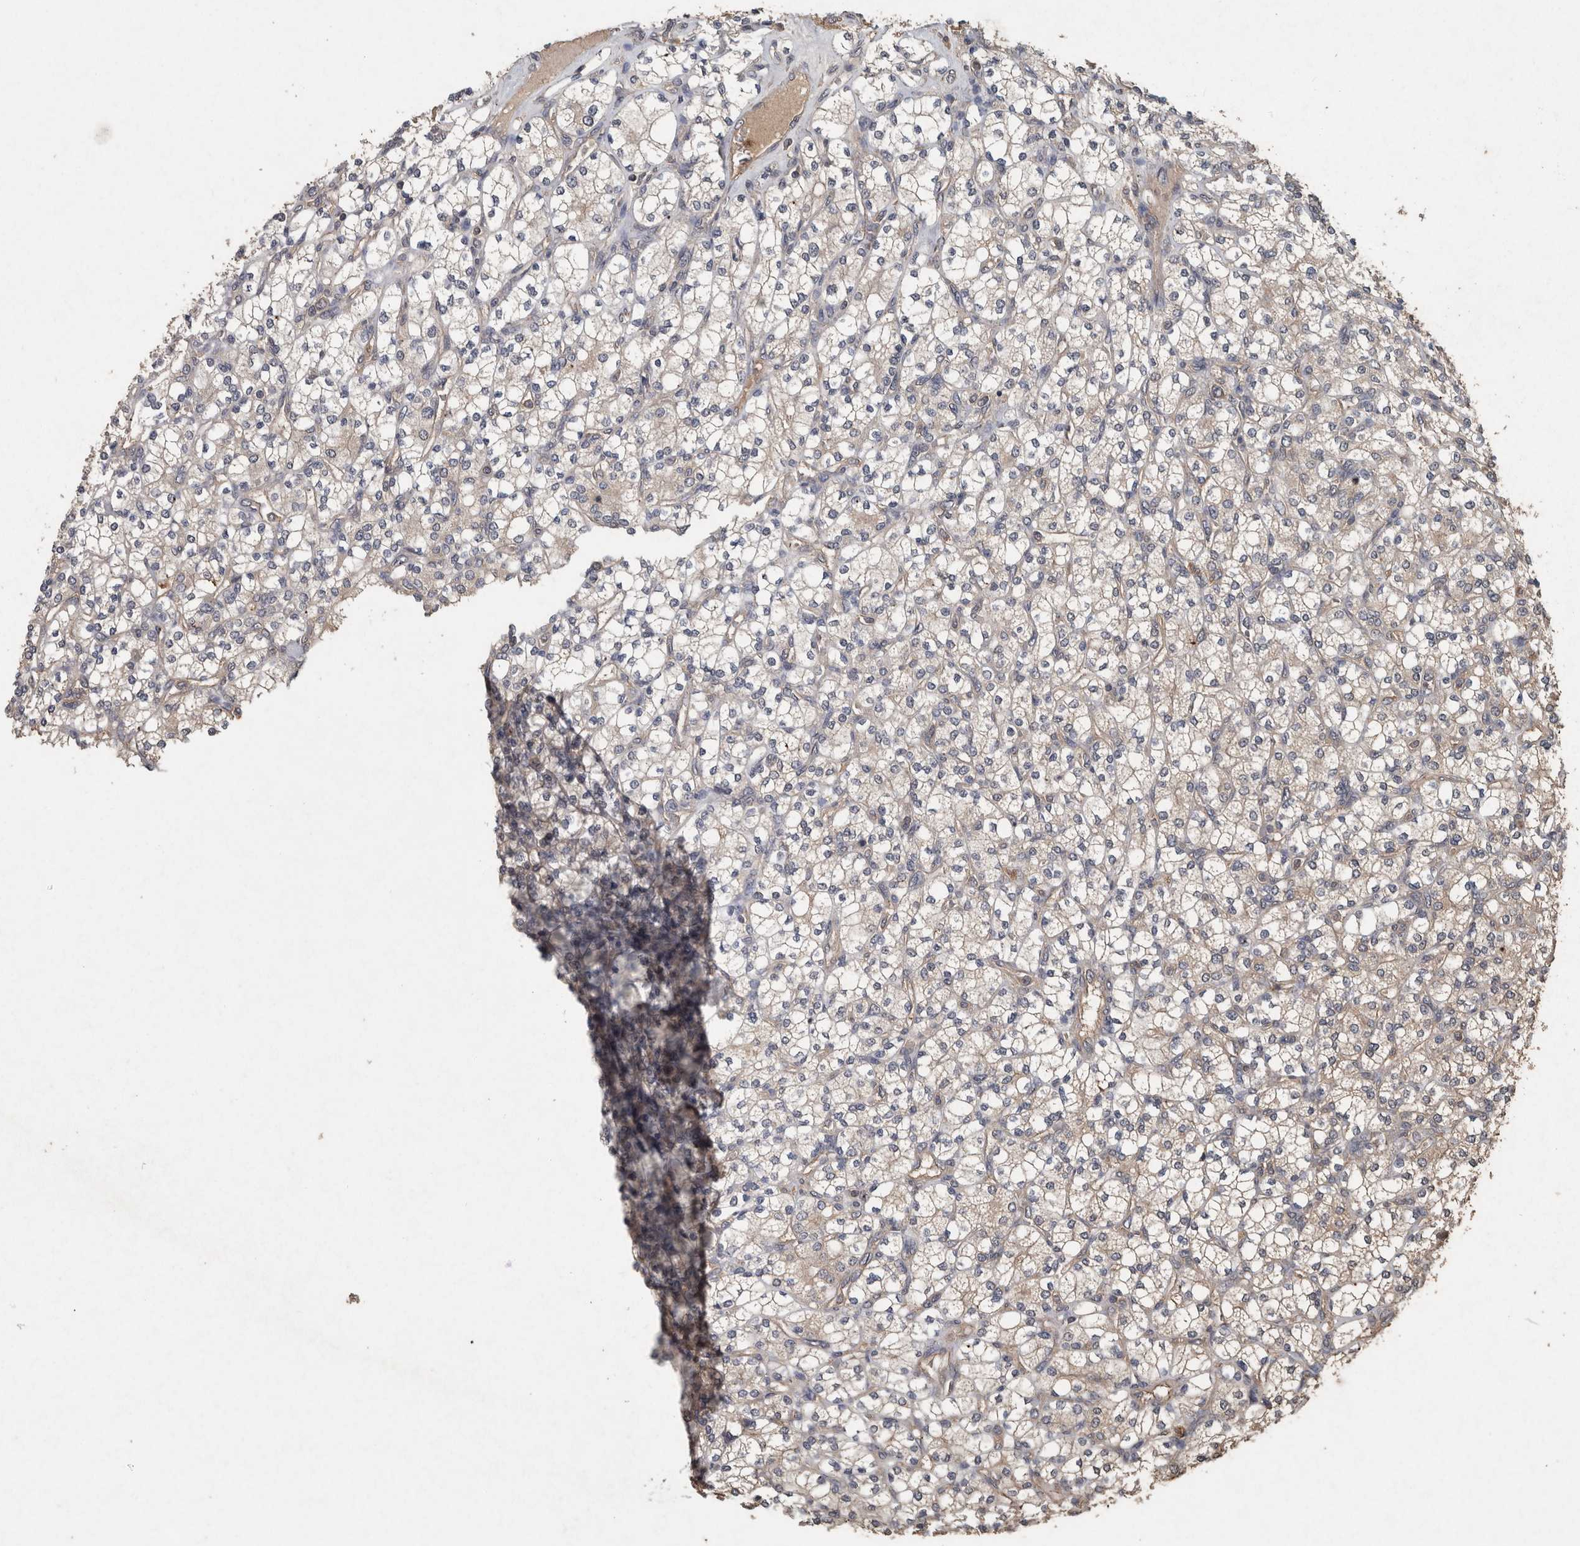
{"staining": {"intensity": "weak", "quantity": "<25%", "location": "cytoplasmic/membranous"}, "tissue": "renal cancer", "cell_type": "Tumor cells", "image_type": "cancer", "snomed": [{"axis": "morphology", "description": "Adenocarcinoma, NOS"}, {"axis": "topography", "description": "Kidney"}], "caption": "A high-resolution histopathology image shows IHC staining of renal cancer, which exhibits no significant staining in tumor cells. (DAB (3,3'-diaminobenzidine) IHC, high magnification).", "gene": "FGFRL1", "patient": {"sex": "male", "age": 77}}